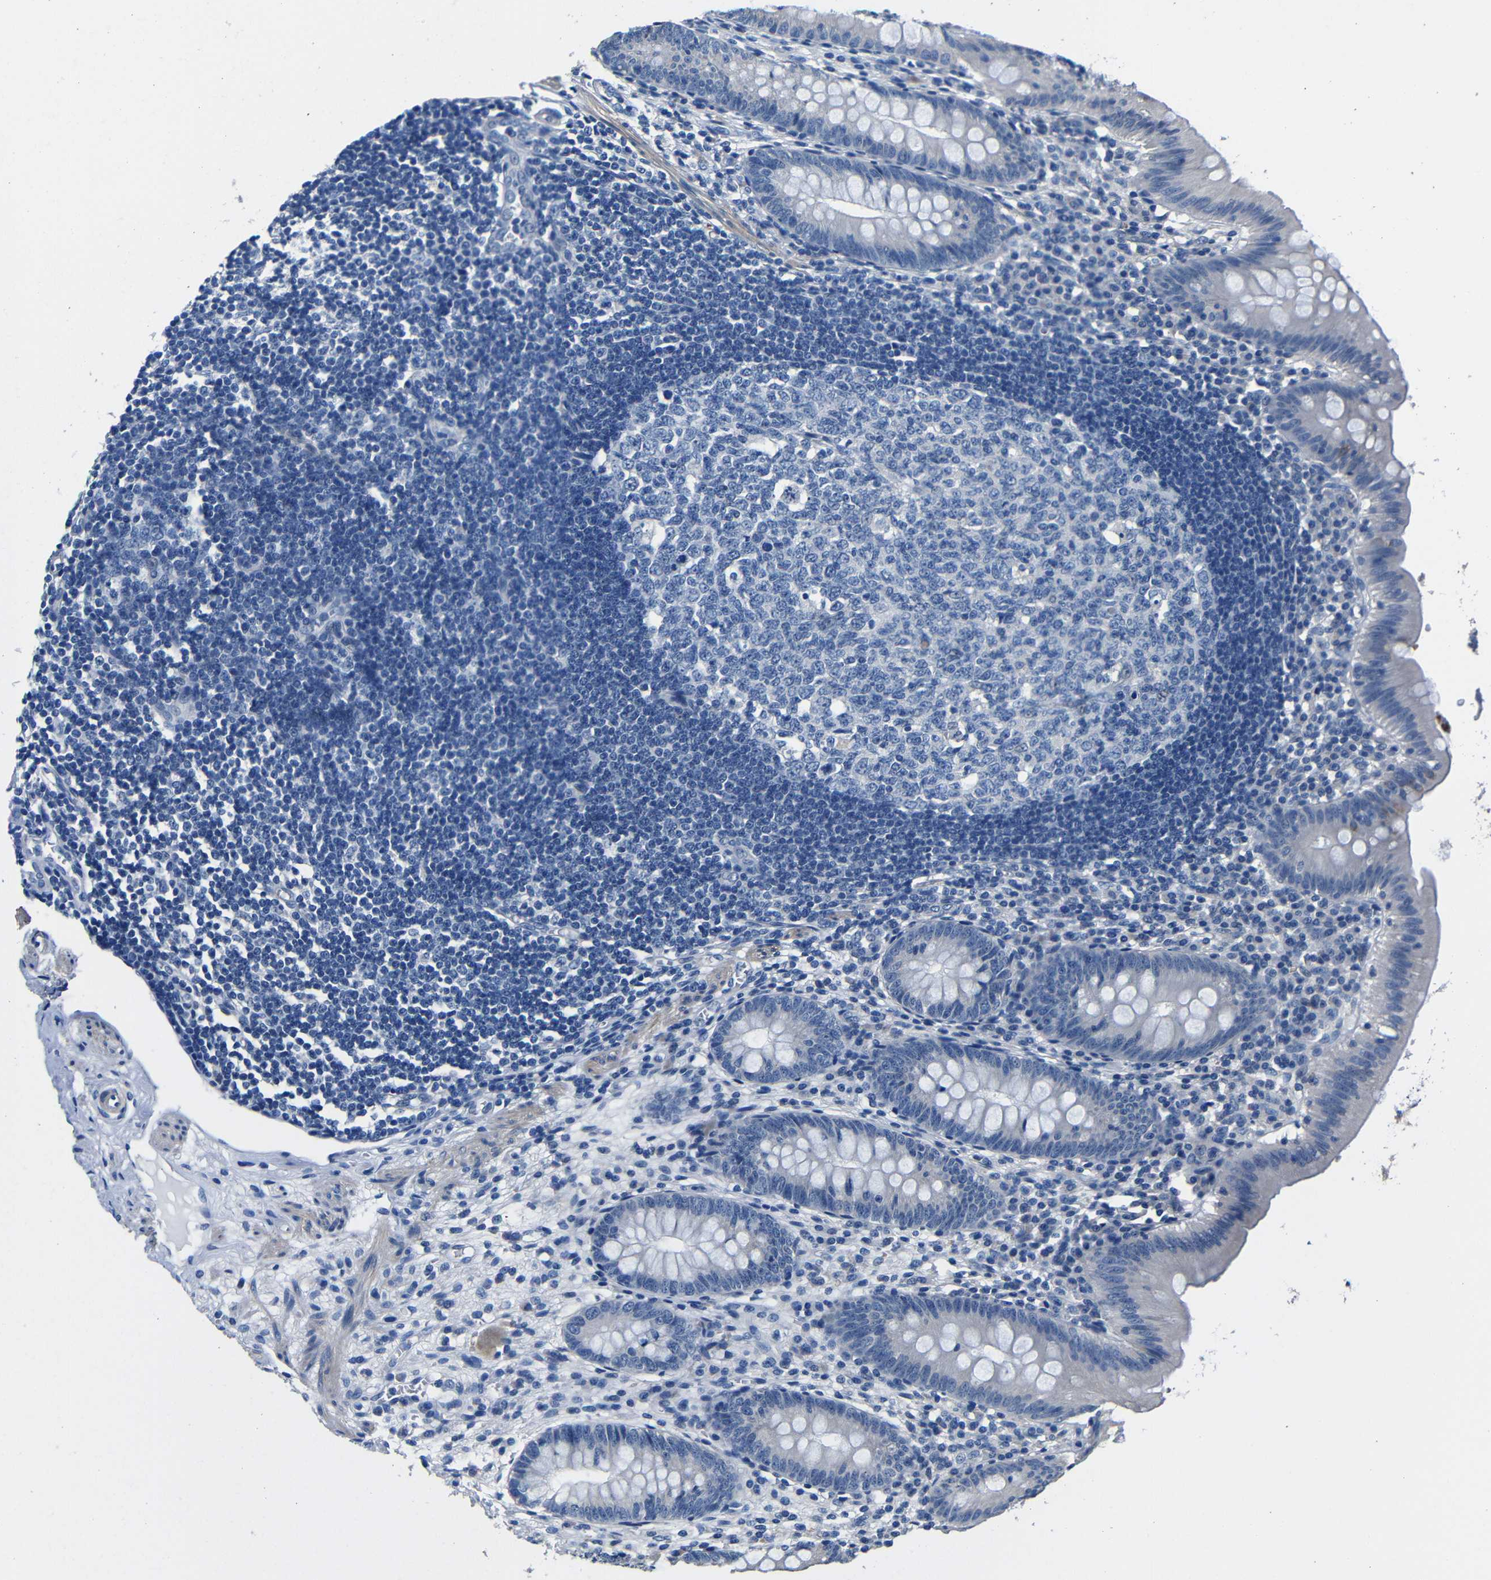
{"staining": {"intensity": "negative", "quantity": "none", "location": "none"}, "tissue": "appendix", "cell_type": "Glandular cells", "image_type": "normal", "snomed": [{"axis": "morphology", "description": "Normal tissue, NOS"}, {"axis": "topography", "description": "Appendix"}], "caption": "IHC photomicrograph of normal appendix: appendix stained with DAB displays no significant protein expression in glandular cells.", "gene": "TNFAIP1", "patient": {"sex": "male", "age": 56}}